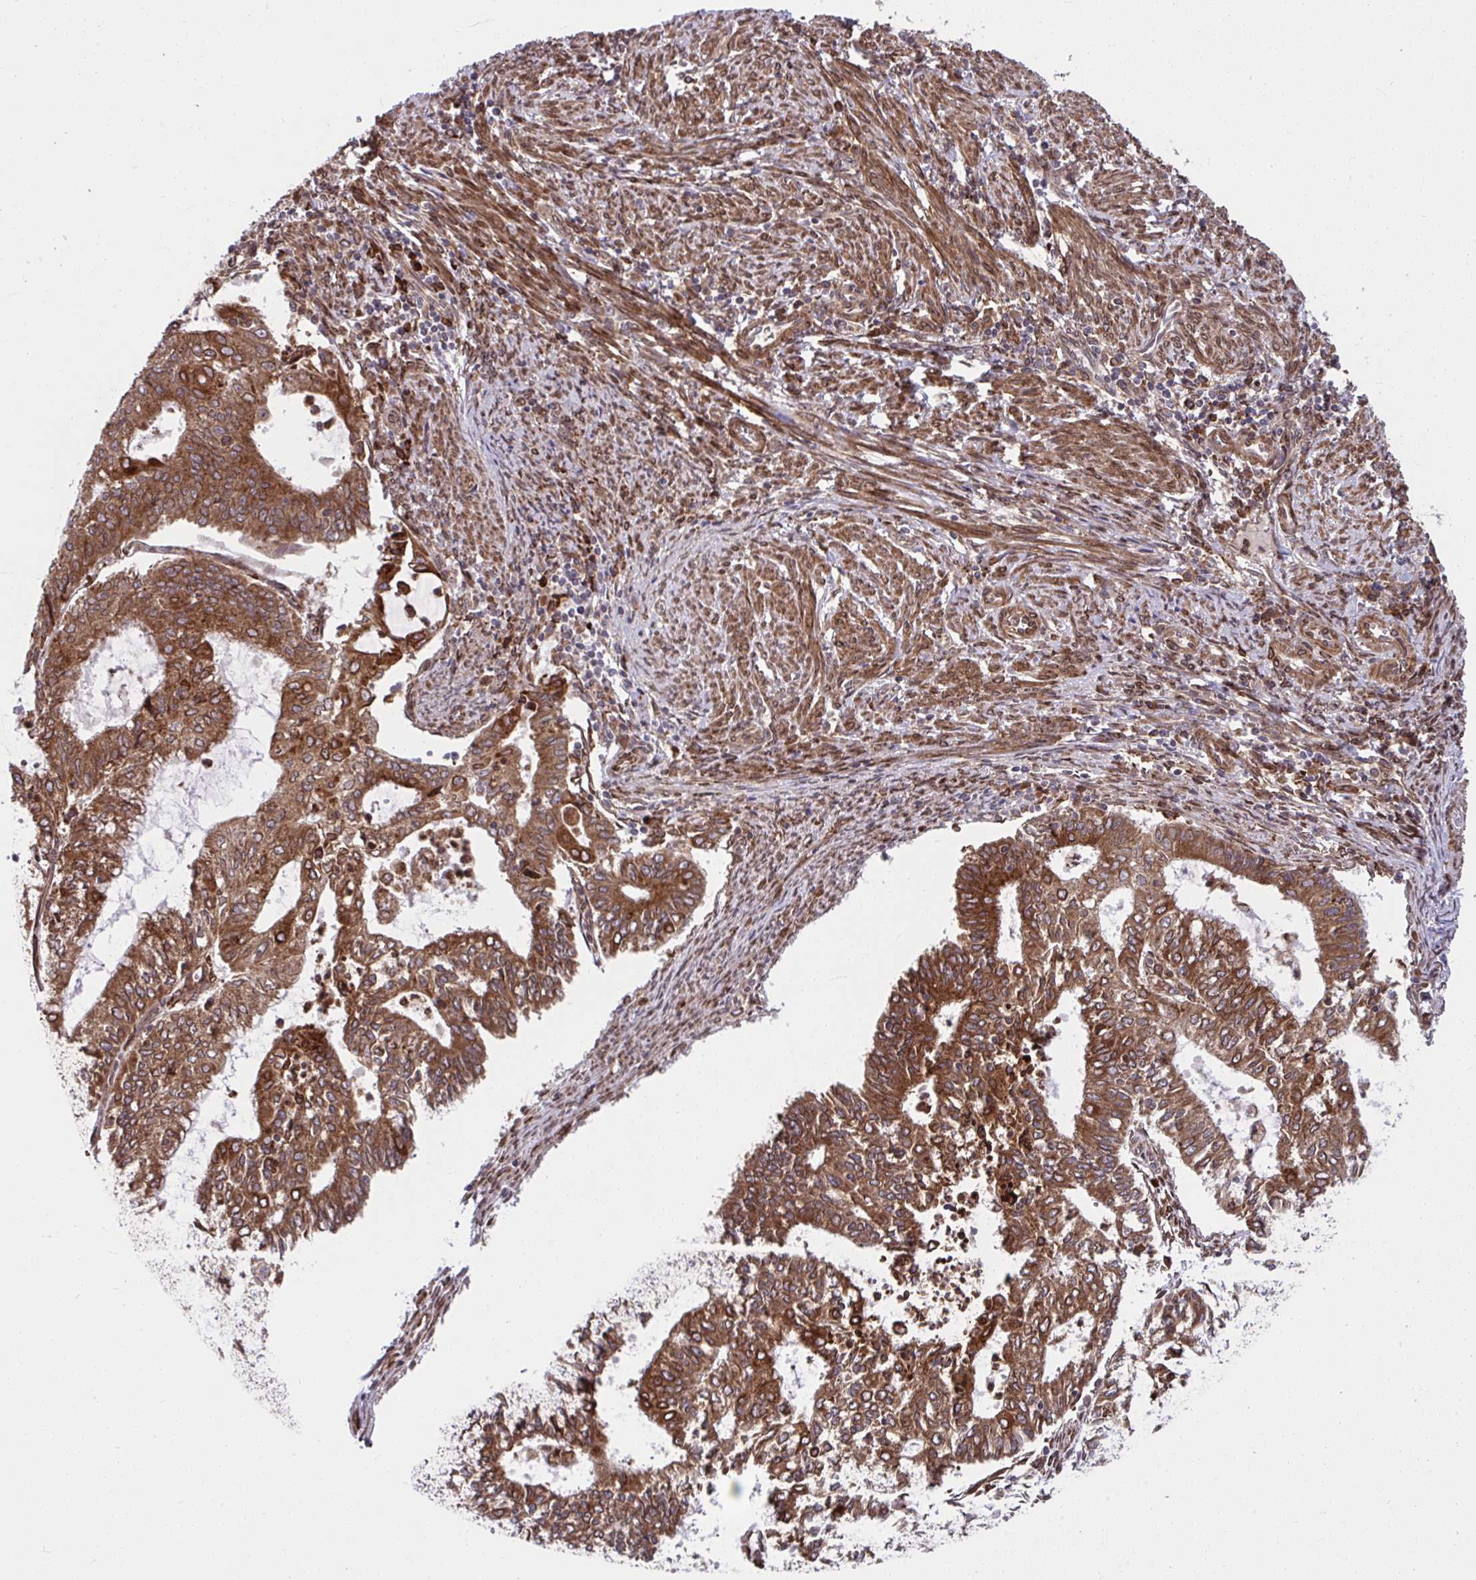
{"staining": {"intensity": "moderate", "quantity": ">75%", "location": "cytoplasmic/membranous"}, "tissue": "endometrial cancer", "cell_type": "Tumor cells", "image_type": "cancer", "snomed": [{"axis": "morphology", "description": "Adenocarcinoma, NOS"}, {"axis": "topography", "description": "Endometrium"}], "caption": "Immunohistochemical staining of human adenocarcinoma (endometrial) exhibits medium levels of moderate cytoplasmic/membranous positivity in about >75% of tumor cells.", "gene": "STIM2", "patient": {"sex": "female", "age": 61}}